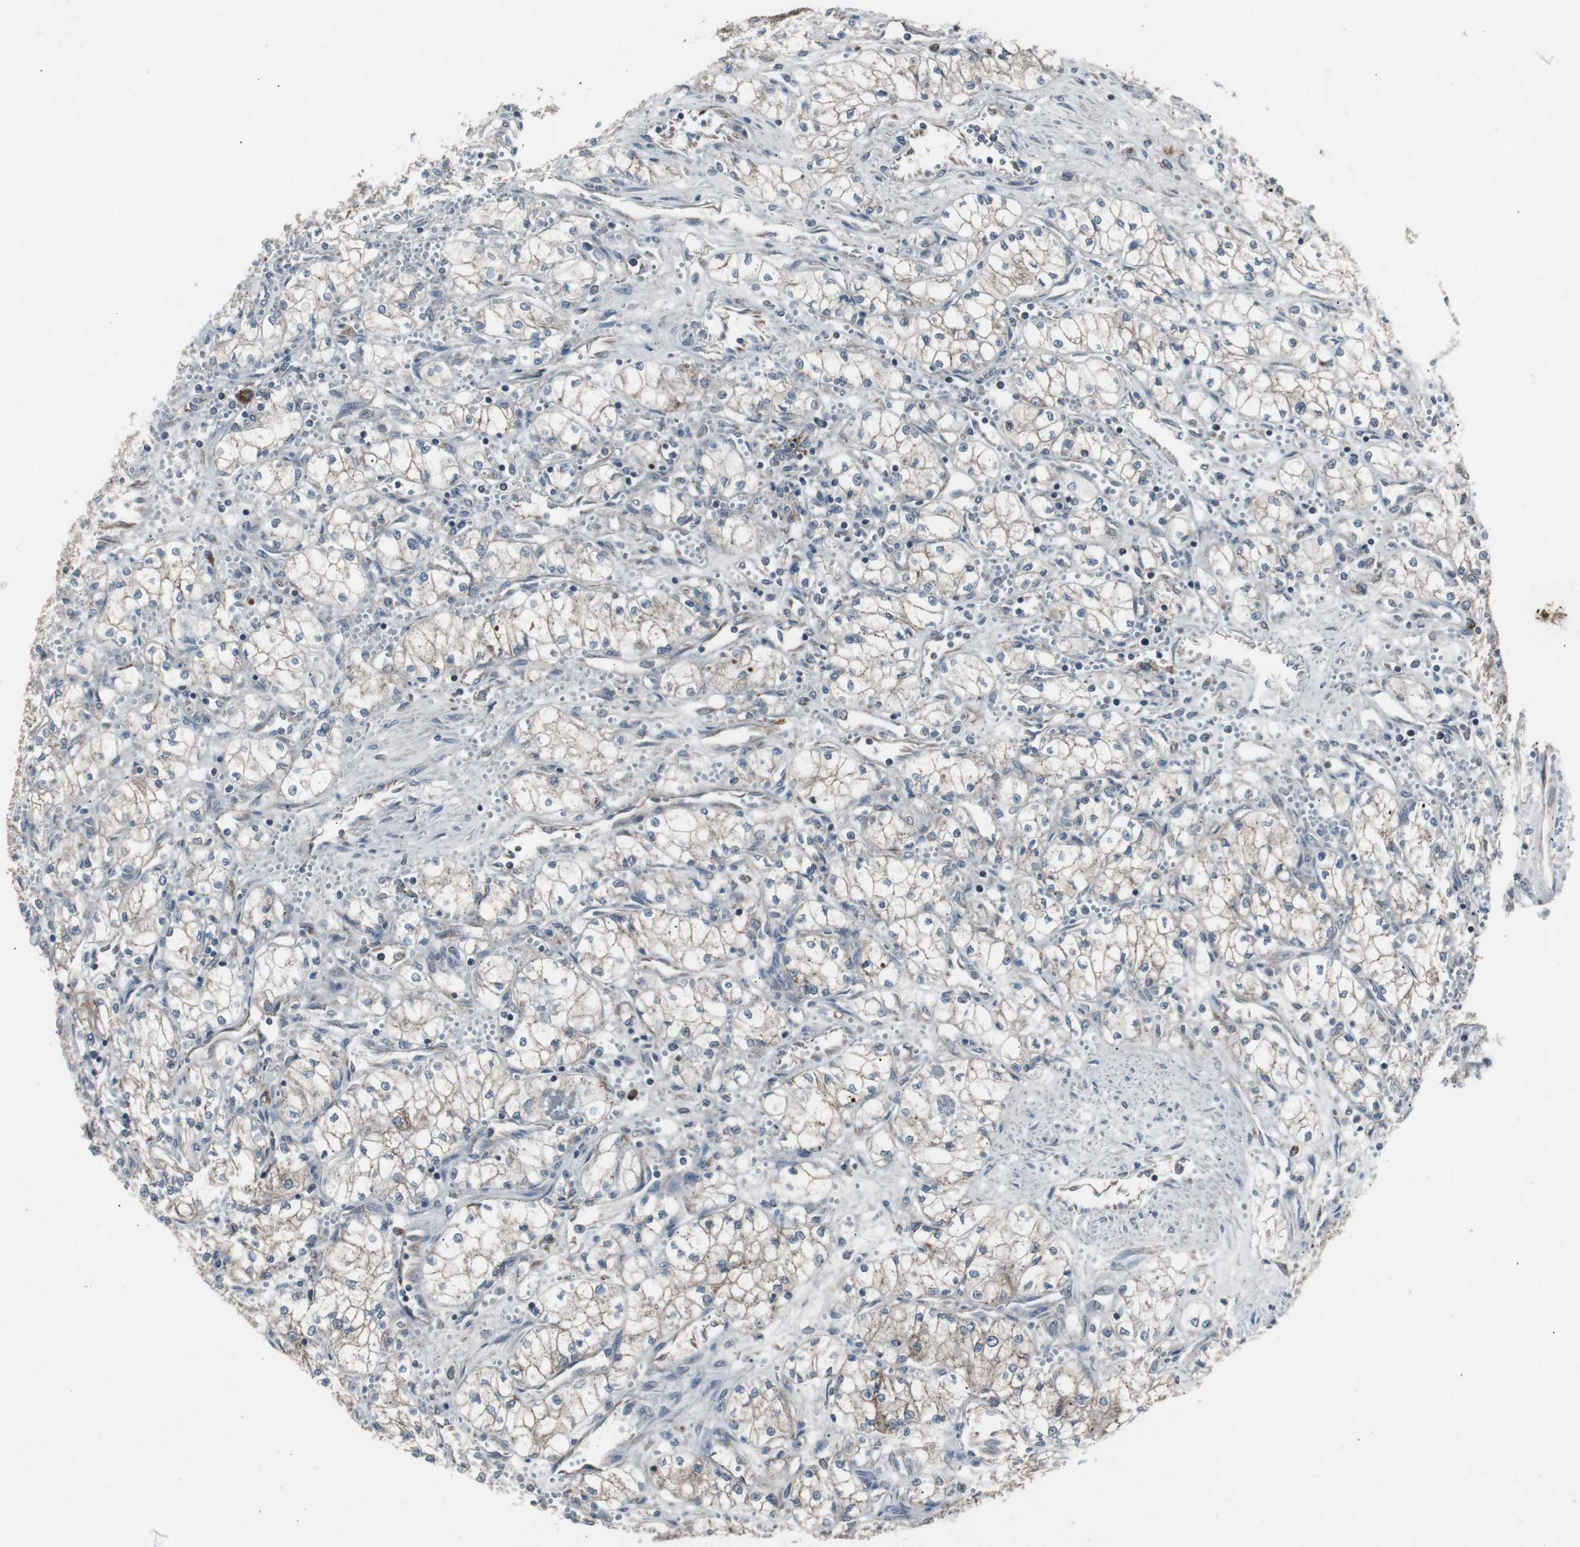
{"staining": {"intensity": "negative", "quantity": "none", "location": "none"}, "tissue": "renal cancer", "cell_type": "Tumor cells", "image_type": "cancer", "snomed": [{"axis": "morphology", "description": "Normal tissue, NOS"}, {"axis": "morphology", "description": "Adenocarcinoma, NOS"}, {"axis": "topography", "description": "Kidney"}], "caption": "This is an immunohistochemistry (IHC) histopathology image of human renal cancer. There is no positivity in tumor cells.", "gene": "SSTR2", "patient": {"sex": "male", "age": 59}}